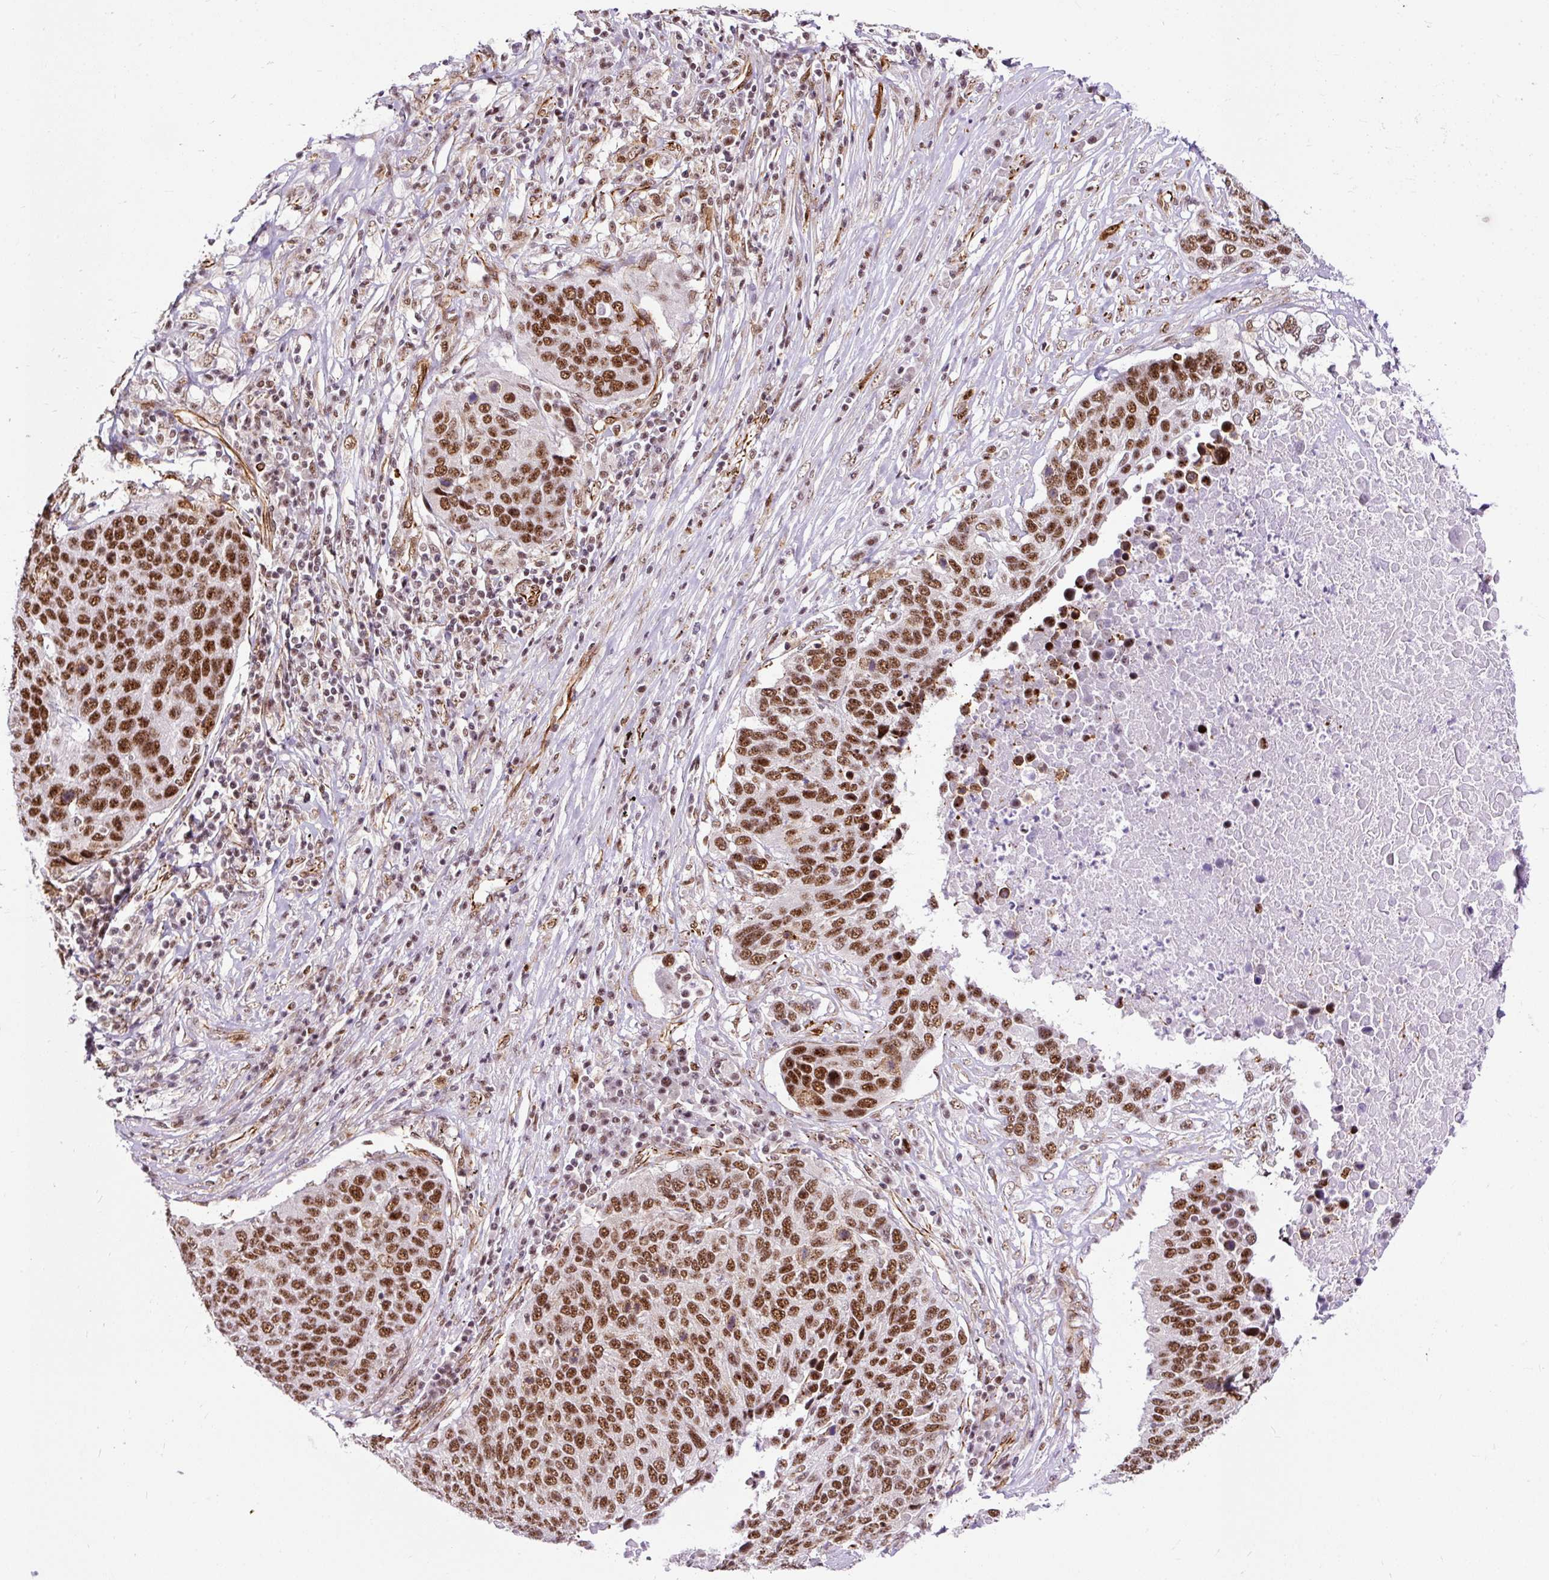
{"staining": {"intensity": "moderate", "quantity": ">75%", "location": "nuclear"}, "tissue": "lung cancer", "cell_type": "Tumor cells", "image_type": "cancer", "snomed": [{"axis": "morphology", "description": "Squamous cell carcinoma, NOS"}, {"axis": "topography", "description": "Lung"}], "caption": "Protein expression analysis of squamous cell carcinoma (lung) exhibits moderate nuclear staining in about >75% of tumor cells.", "gene": "LUC7L2", "patient": {"sex": "male", "age": 66}}